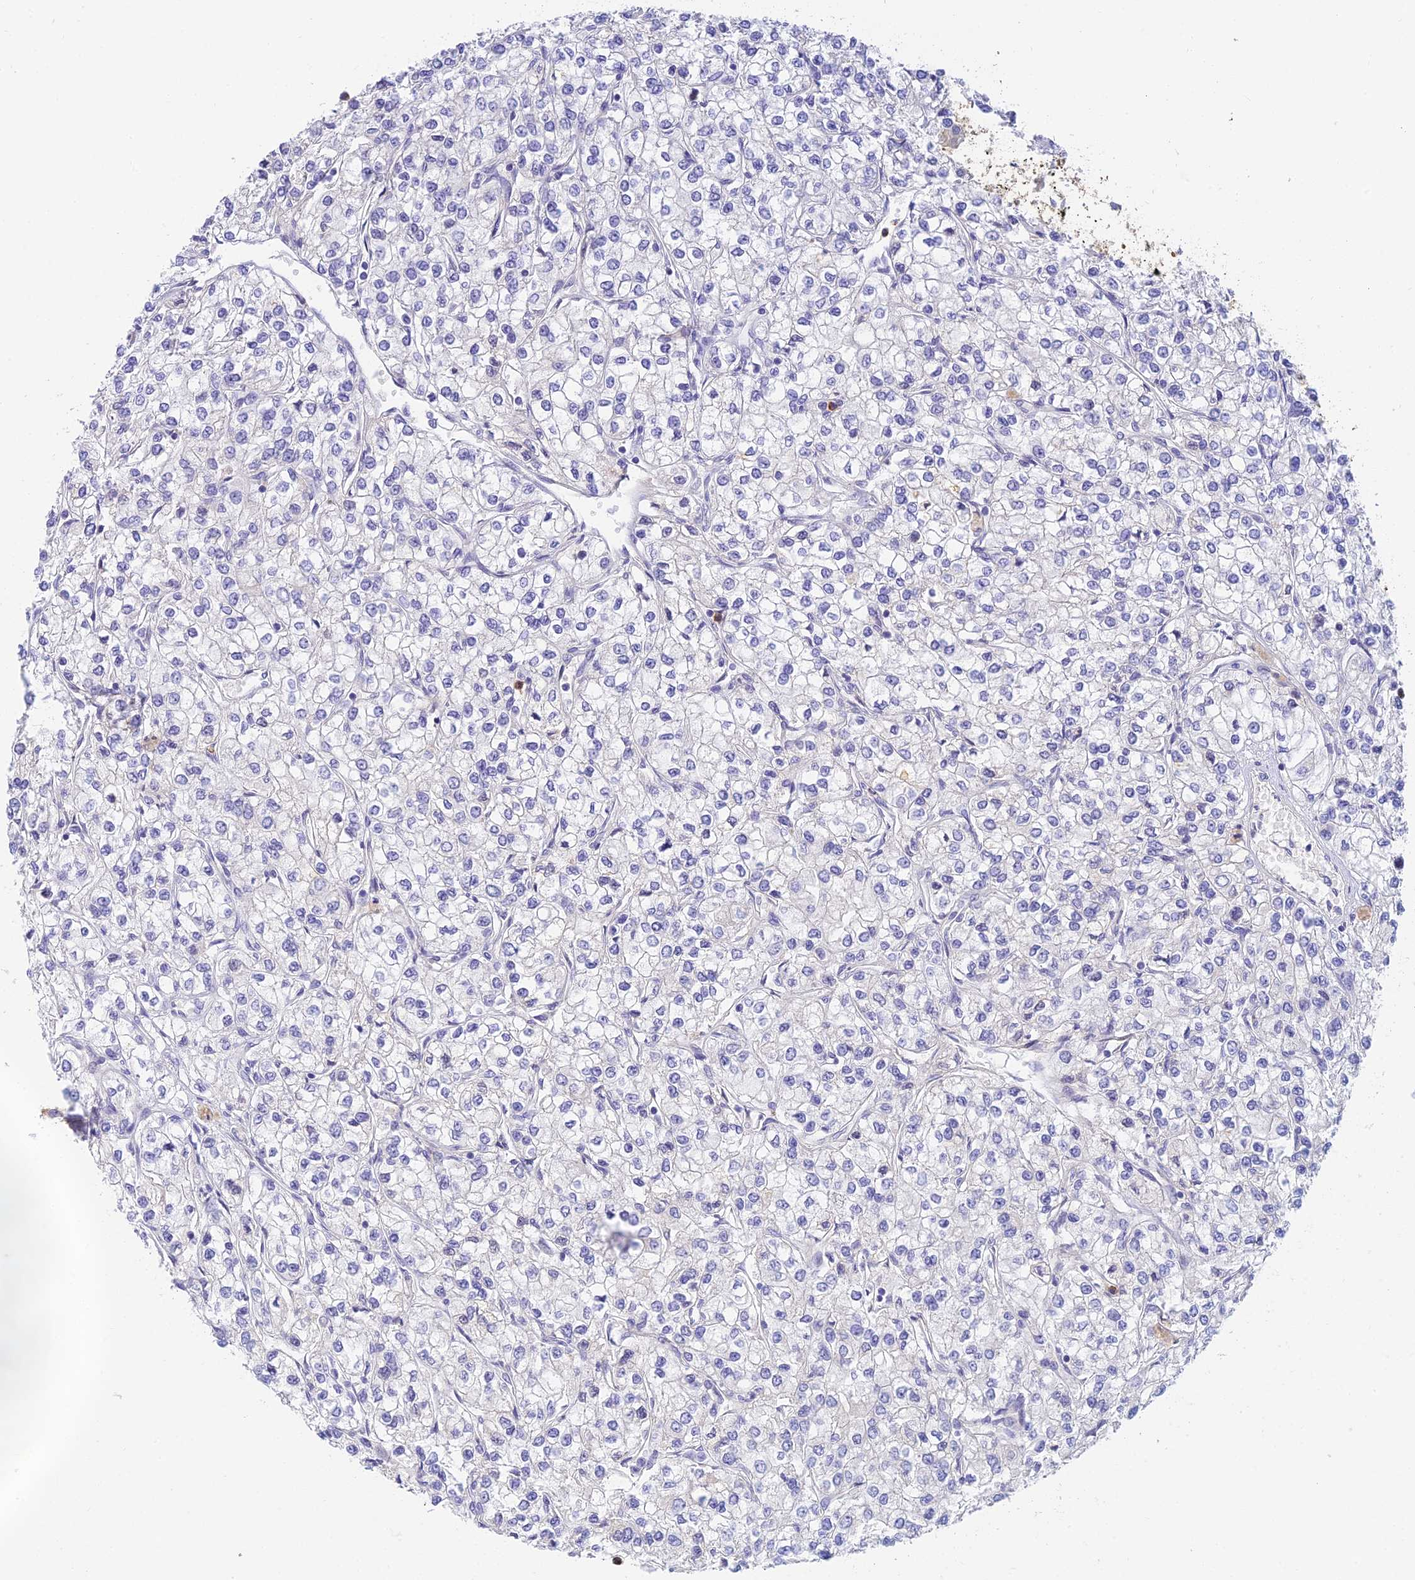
{"staining": {"intensity": "negative", "quantity": "none", "location": "none"}, "tissue": "renal cancer", "cell_type": "Tumor cells", "image_type": "cancer", "snomed": [{"axis": "morphology", "description": "Adenocarcinoma, NOS"}, {"axis": "topography", "description": "Kidney"}], "caption": "Renal cancer stained for a protein using immunohistochemistry (IHC) demonstrates no positivity tumor cells.", "gene": "INTS13", "patient": {"sex": "male", "age": 80}}